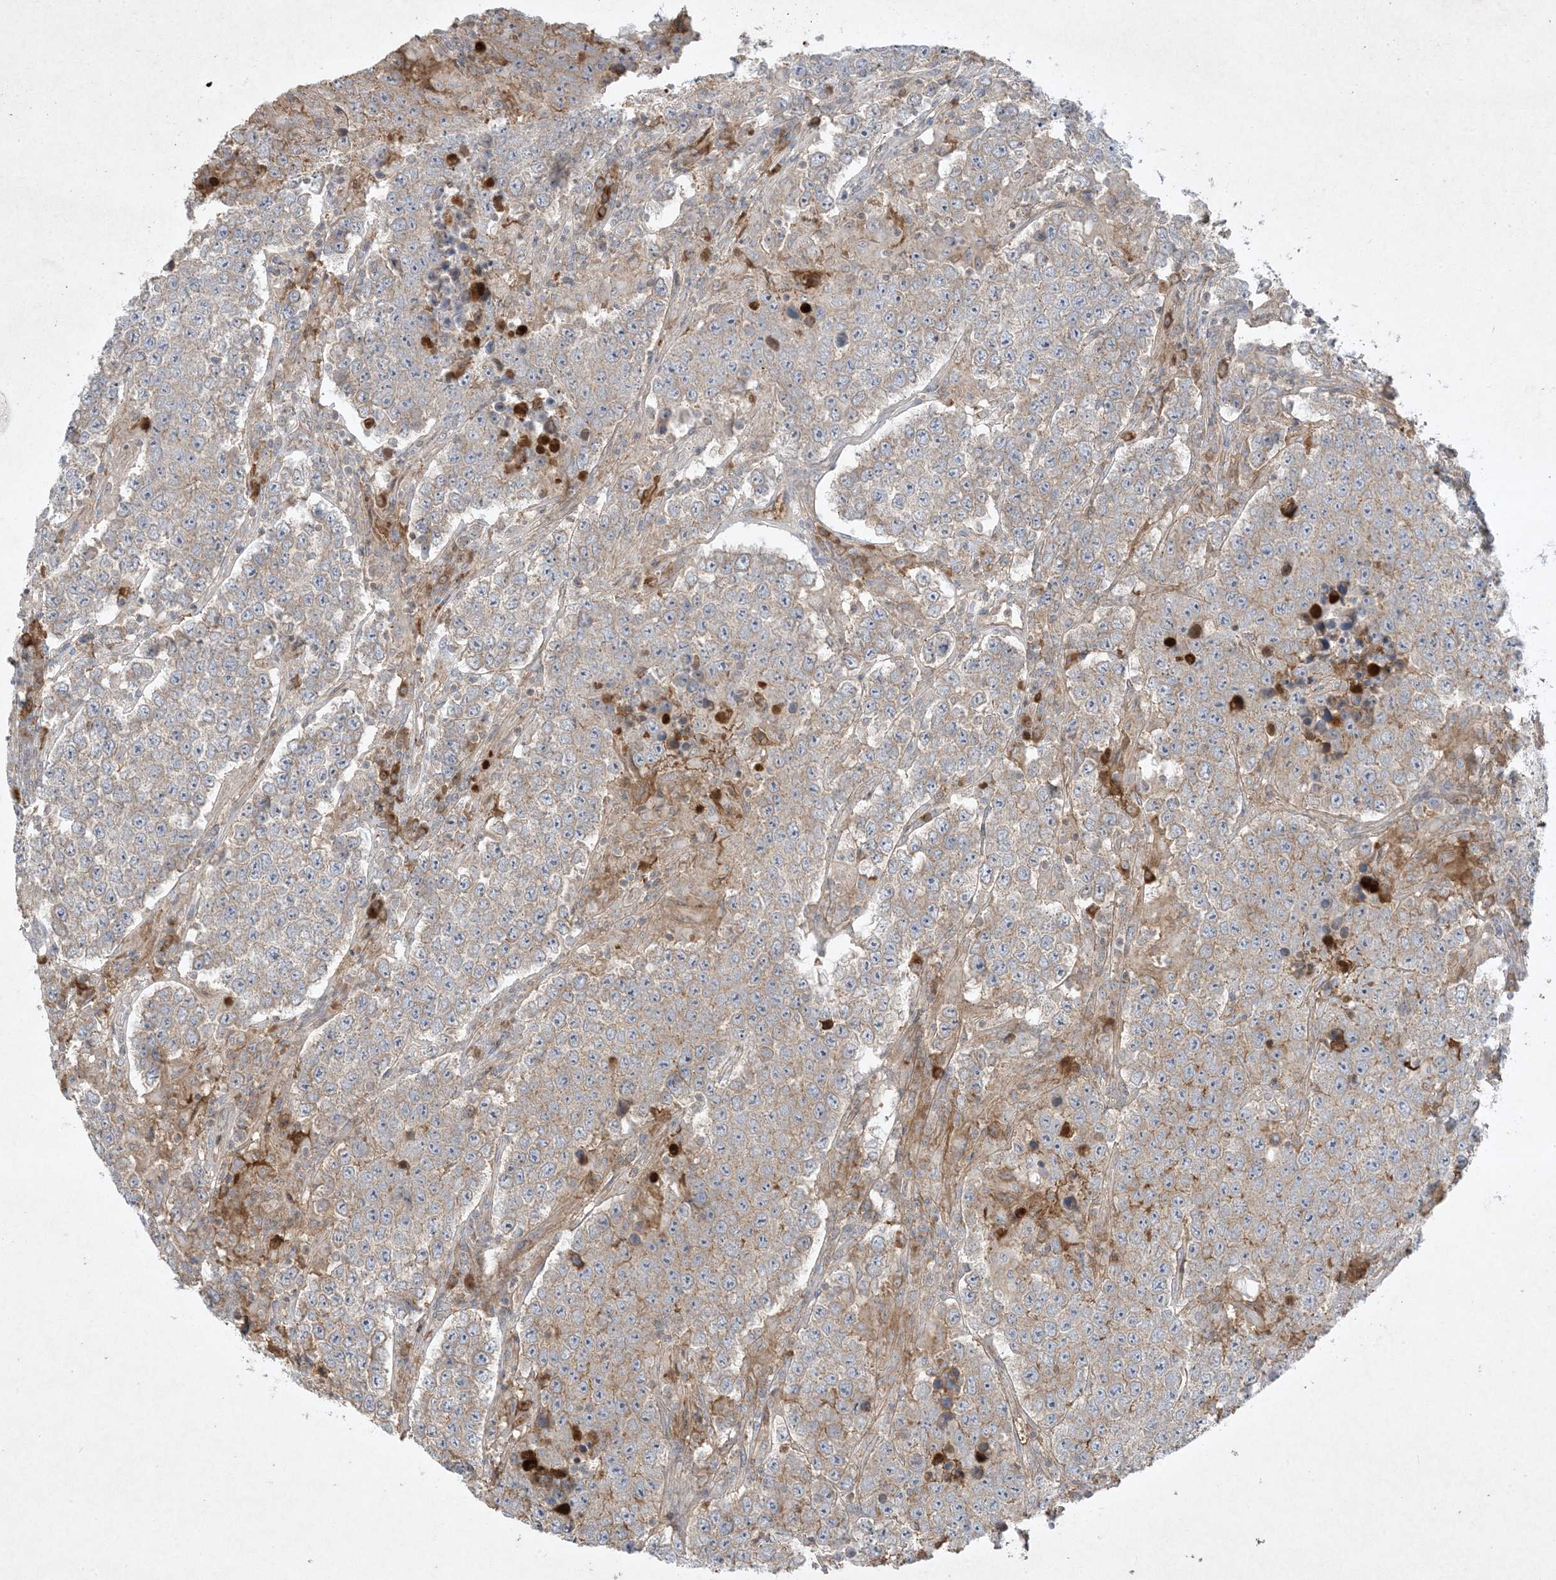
{"staining": {"intensity": "weak", "quantity": "25%-75%", "location": "cytoplasmic/membranous"}, "tissue": "testis cancer", "cell_type": "Tumor cells", "image_type": "cancer", "snomed": [{"axis": "morphology", "description": "Normal tissue, NOS"}, {"axis": "morphology", "description": "Urothelial carcinoma, High grade"}, {"axis": "morphology", "description": "Seminoma, NOS"}, {"axis": "morphology", "description": "Carcinoma, Embryonal, NOS"}, {"axis": "topography", "description": "Urinary bladder"}, {"axis": "topography", "description": "Testis"}], "caption": "The immunohistochemical stain labels weak cytoplasmic/membranous expression in tumor cells of testis cancer (seminoma) tissue.", "gene": "FETUB", "patient": {"sex": "male", "age": 41}}